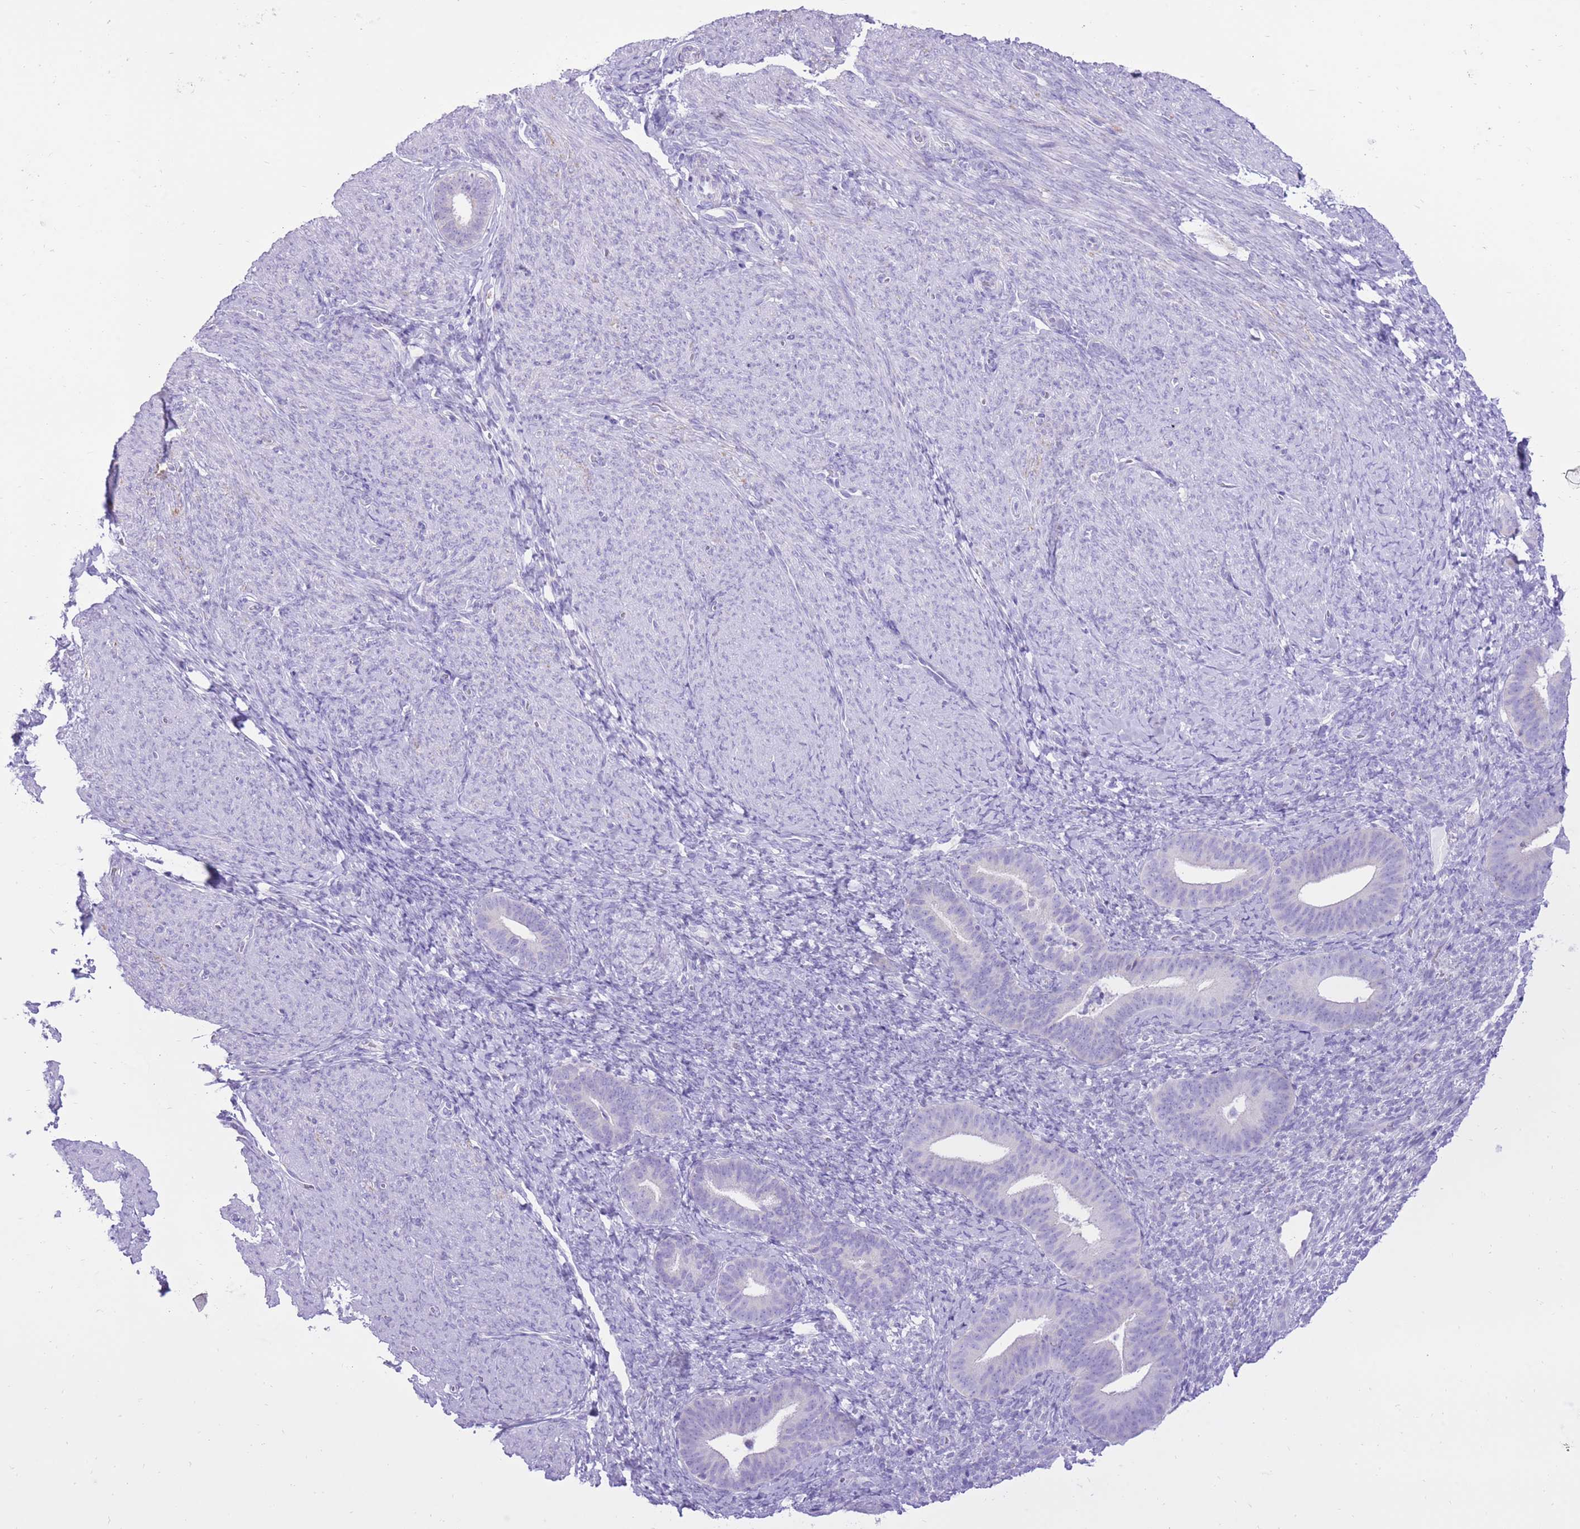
{"staining": {"intensity": "negative", "quantity": "none", "location": "none"}, "tissue": "endometrium", "cell_type": "Cells in endometrial stroma", "image_type": "normal", "snomed": [{"axis": "morphology", "description": "Normal tissue, NOS"}, {"axis": "topography", "description": "Endometrium"}], "caption": "The image shows no staining of cells in endometrial stroma in unremarkable endometrium.", "gene": "SLC4A4", "patient": {"sex": "female", "age": 65}}